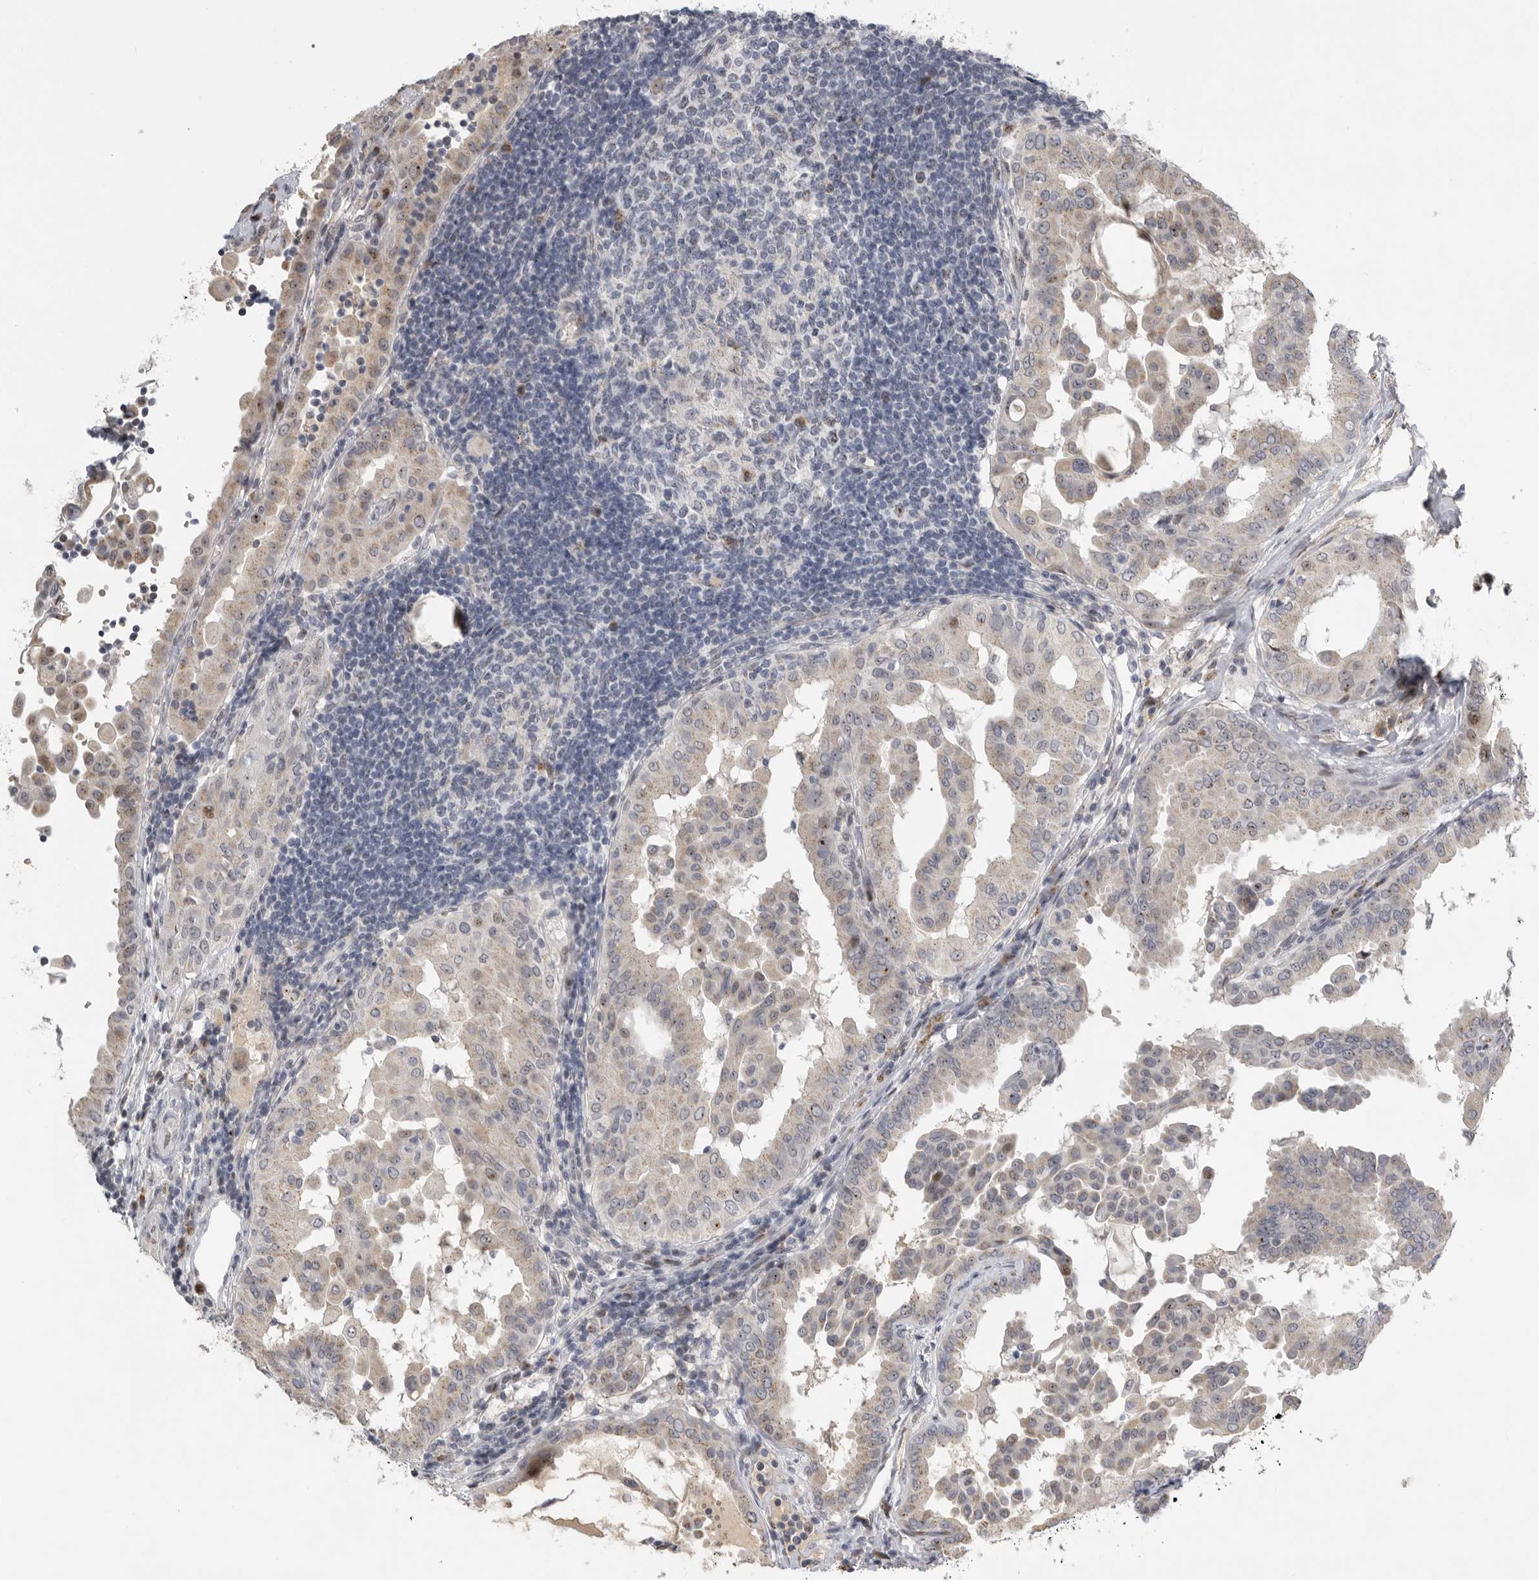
{"staining": {"intensity": "negative", "quantity": "none", "location": "none"}, "tissue": "thyroid cancer", "cell_type": "Tumor cells", "image_type": "cancer", "snomed": [{"axis": "morphology", "description": "Papillary adenocarcinoma, NOS"}, {"axis": "topography", "description": "Thyroid gland"}], "caption": "Immunohistochemical staining of human thyroid cancer reveals no significant positivity in tumor cells.", "gene": "PCMTD1", "patient": {"sex": "male", "age": 33}}